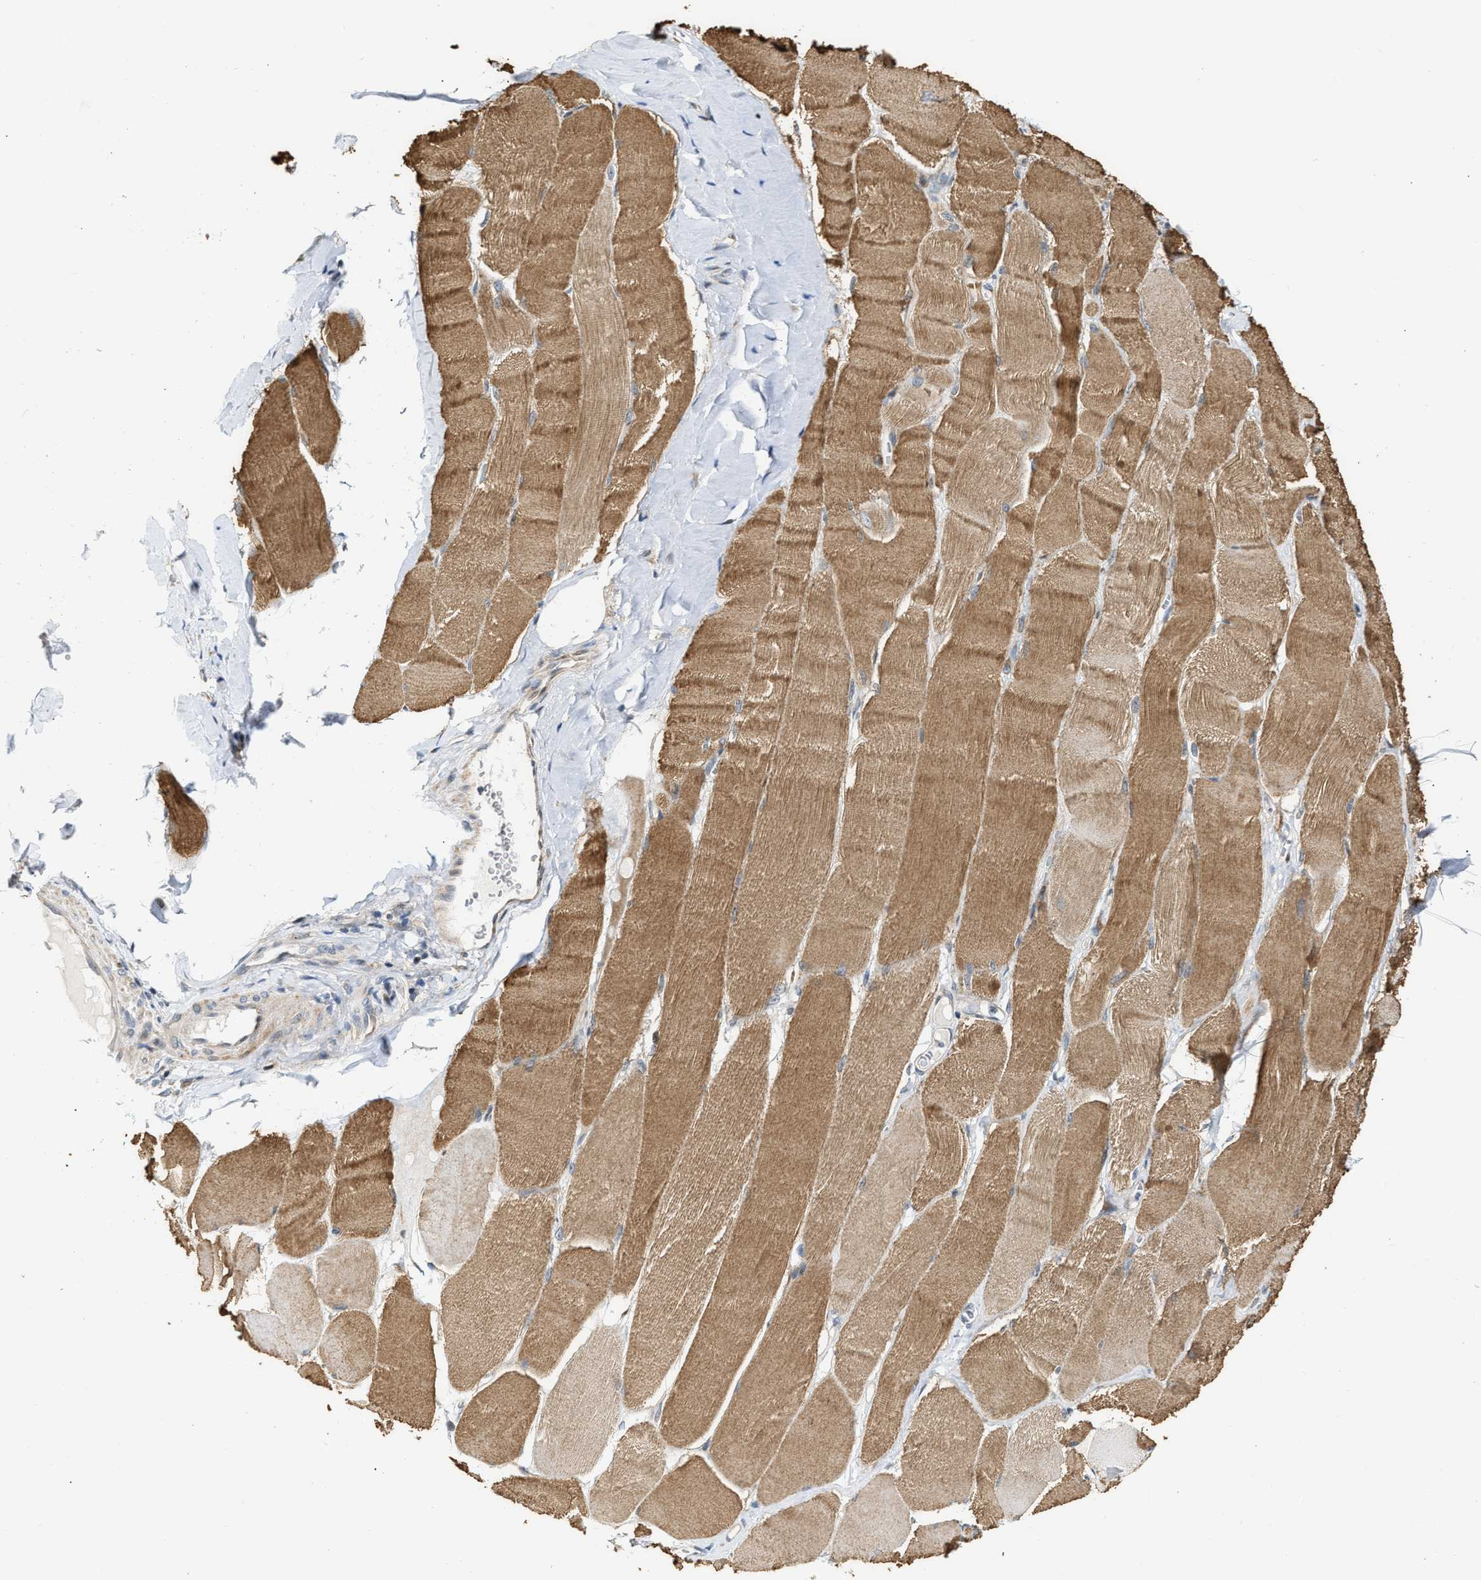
{"staining": {"intensity": "moderate", "quantity": ">75%", "location": "cytoplasmic/membranous"}, "tissue": "skeletal muscle", "cell_type": "Myocytes", "image_type": "normal", "snomed": [{"axis": "morphology", "description": "Normal tissue, NOS"}, {"axis": "morphology", "description": "Squamous cell carcinoma, NOS"}, {"axis": "topography", "description": "Skeletal muscle"}], "caption": "IHC image of normal skeletal muscle: human skeletal muscle stained using immunohistochemistry displays medium levels of moderate protein expression localized specifically in the cytoplasmic/membranous of myocytes, appearing as a cytoplasmic/membranous brown color.", "gene": "DEPTOR", "patient": {"sex": "male", "age": 51}}